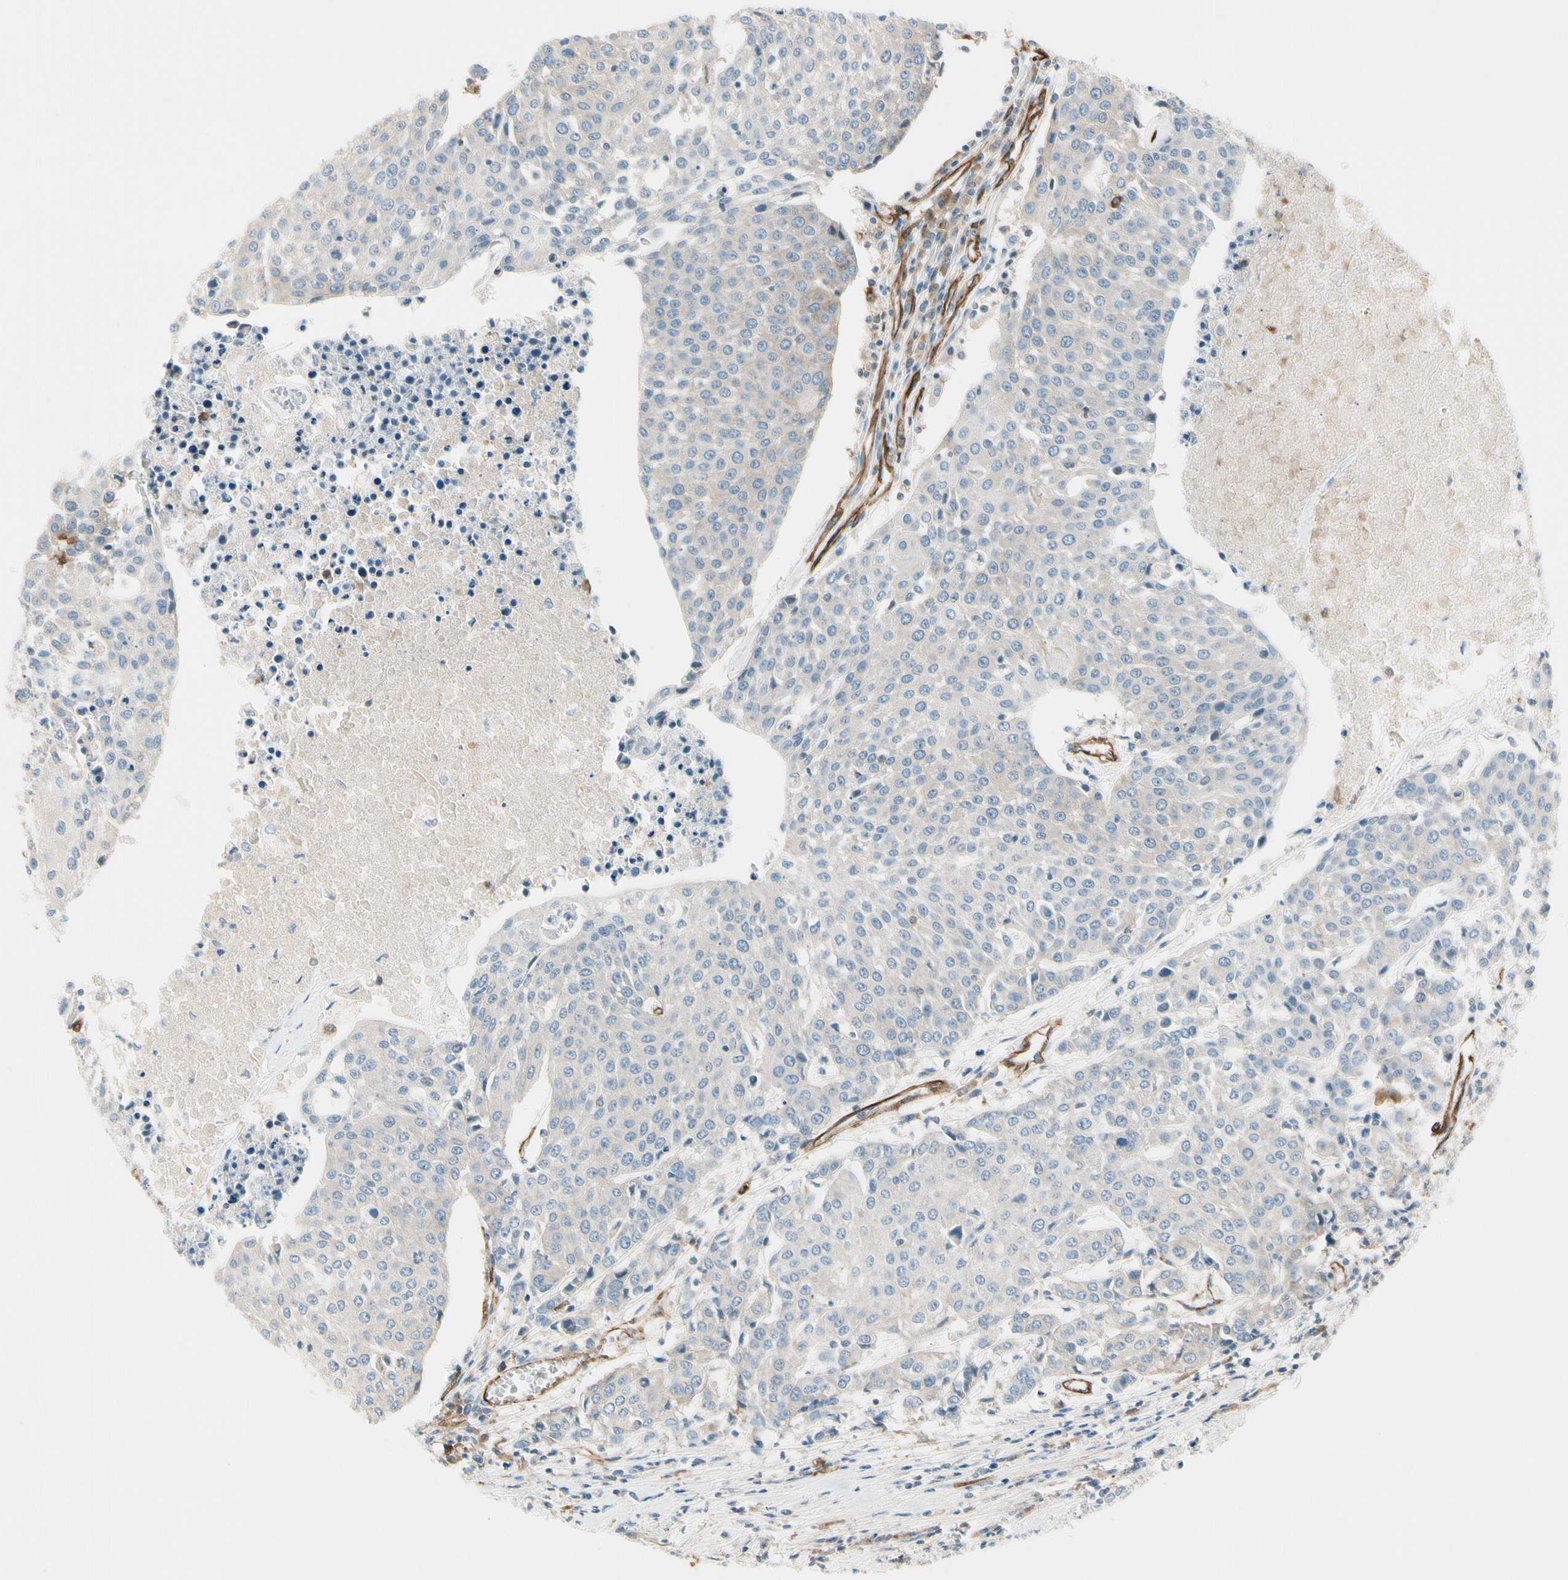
{"staining": {"intensity": "negative", "quantity": "none", "location": "none"}, "tissue": "urothelial cancer", "cell_type": "Tumor cells", "image_type": "cancer", "snomed": [{"axis": "morphology", "description": "Urothelial carcinoma, High grade"}, {"axis": "topography", "description": "Urinary bladder"}], "caption": "This is a photomicrograph of IHC staining of urothelial cancer, which shows no positivity in tumor cells.", "gene": "CD93", "patient": {"sex": "female", "age": 85}}